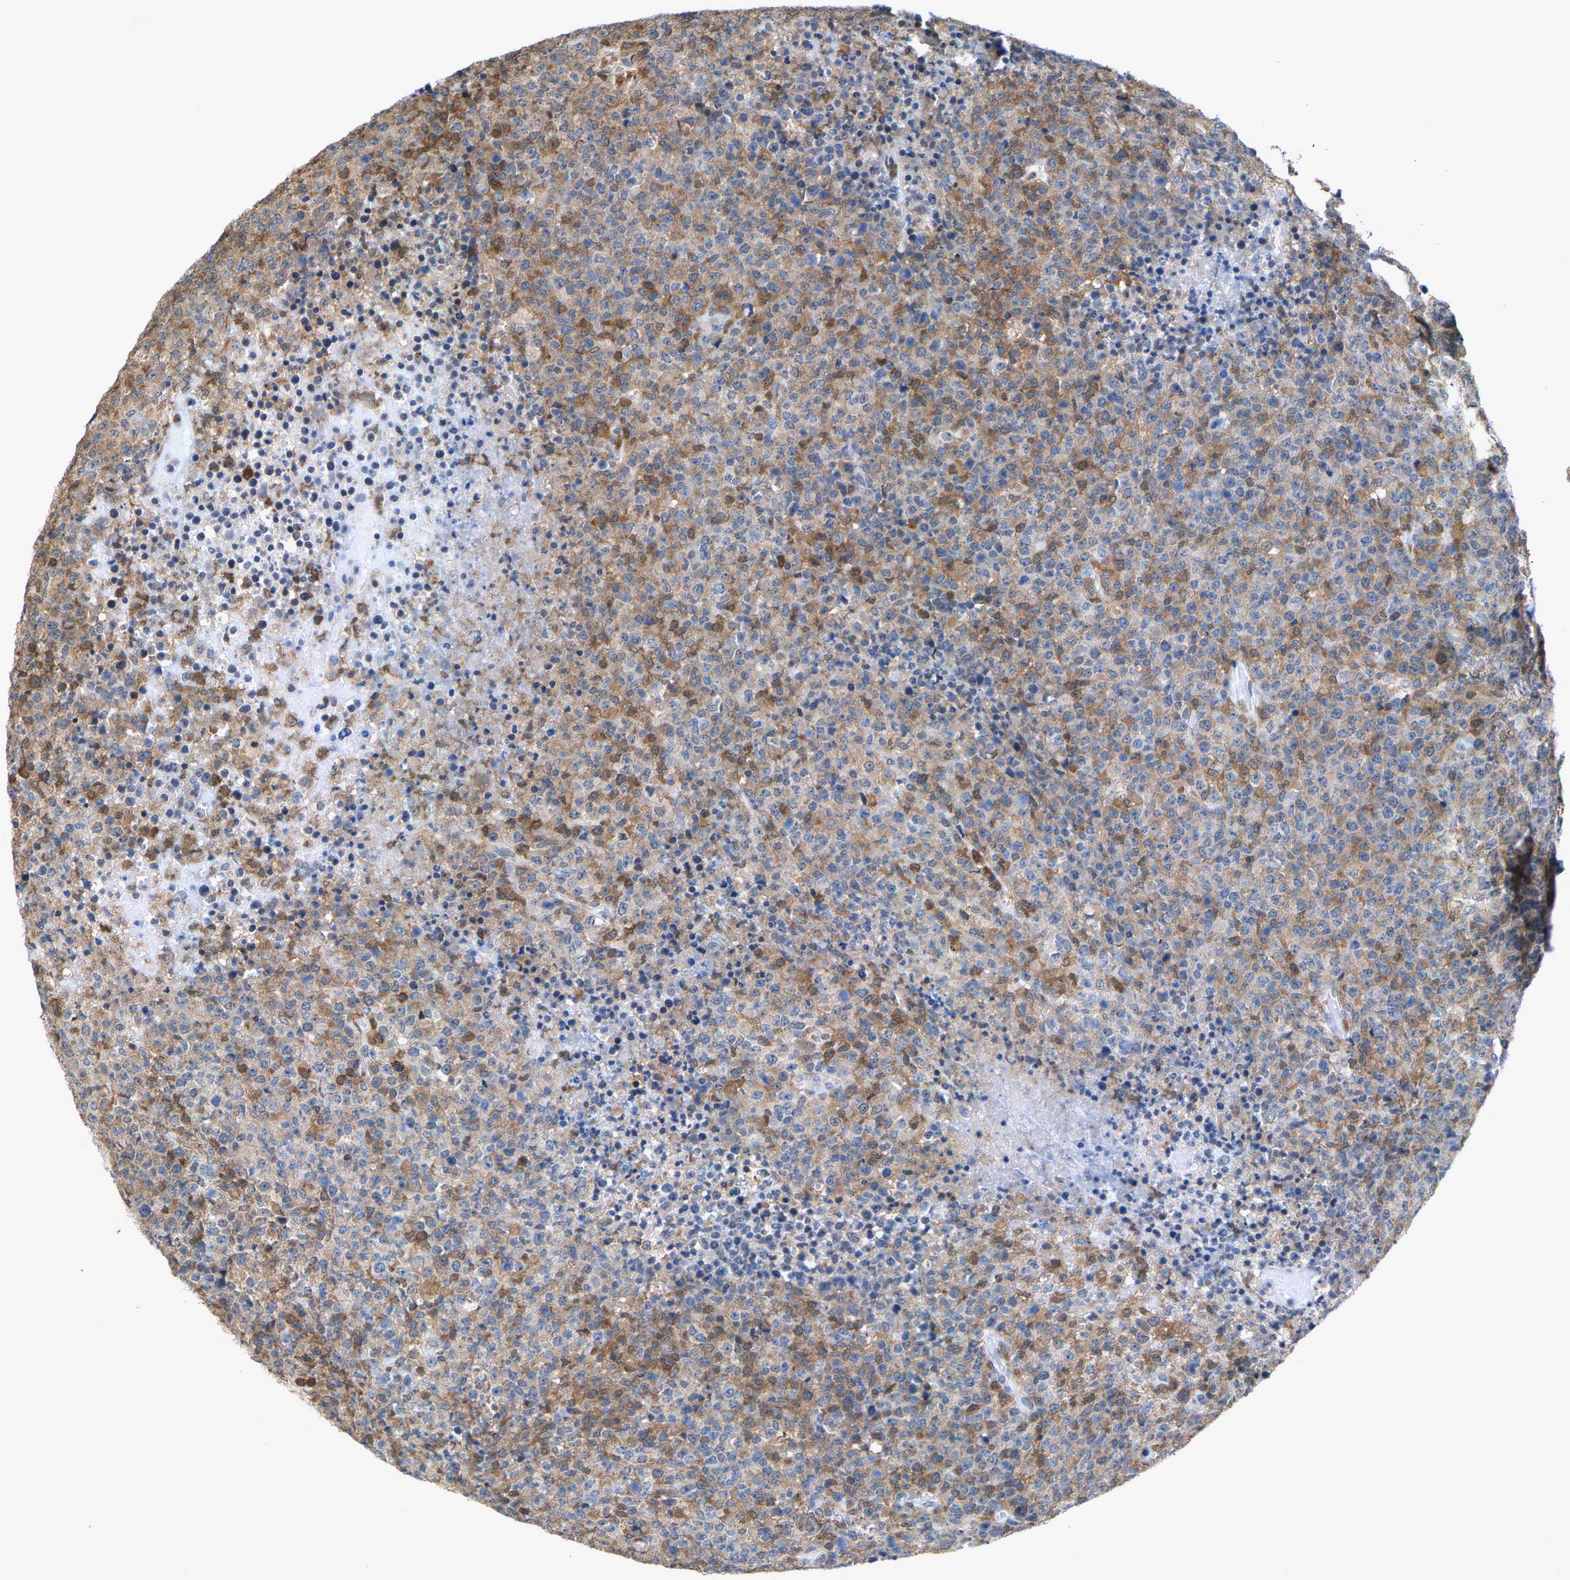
{"staining": {"intensity": "moderate", "quantity": "<25%", "location": "cytoplasmic/membranous"}, "tissue": "lymphoma", "cell_type": "Tumor cells", "image_type": "cancer", "snomed": [{"axis": "morphology", "description": "Malignant lymphoma, non-Hodgkin's type, High grade"}, {"axis": "topography", "description": "Lymph node"}], "caption": "Protein expression analysis of human malignant lymphoma, non-Hodgkin's type (high-grade) reveals moderate cytoplasmic/membranous positivity in approximately <25% of tumor cells.", "gene": "FGD3", "patient": {"sex": "male", "age": 13}}